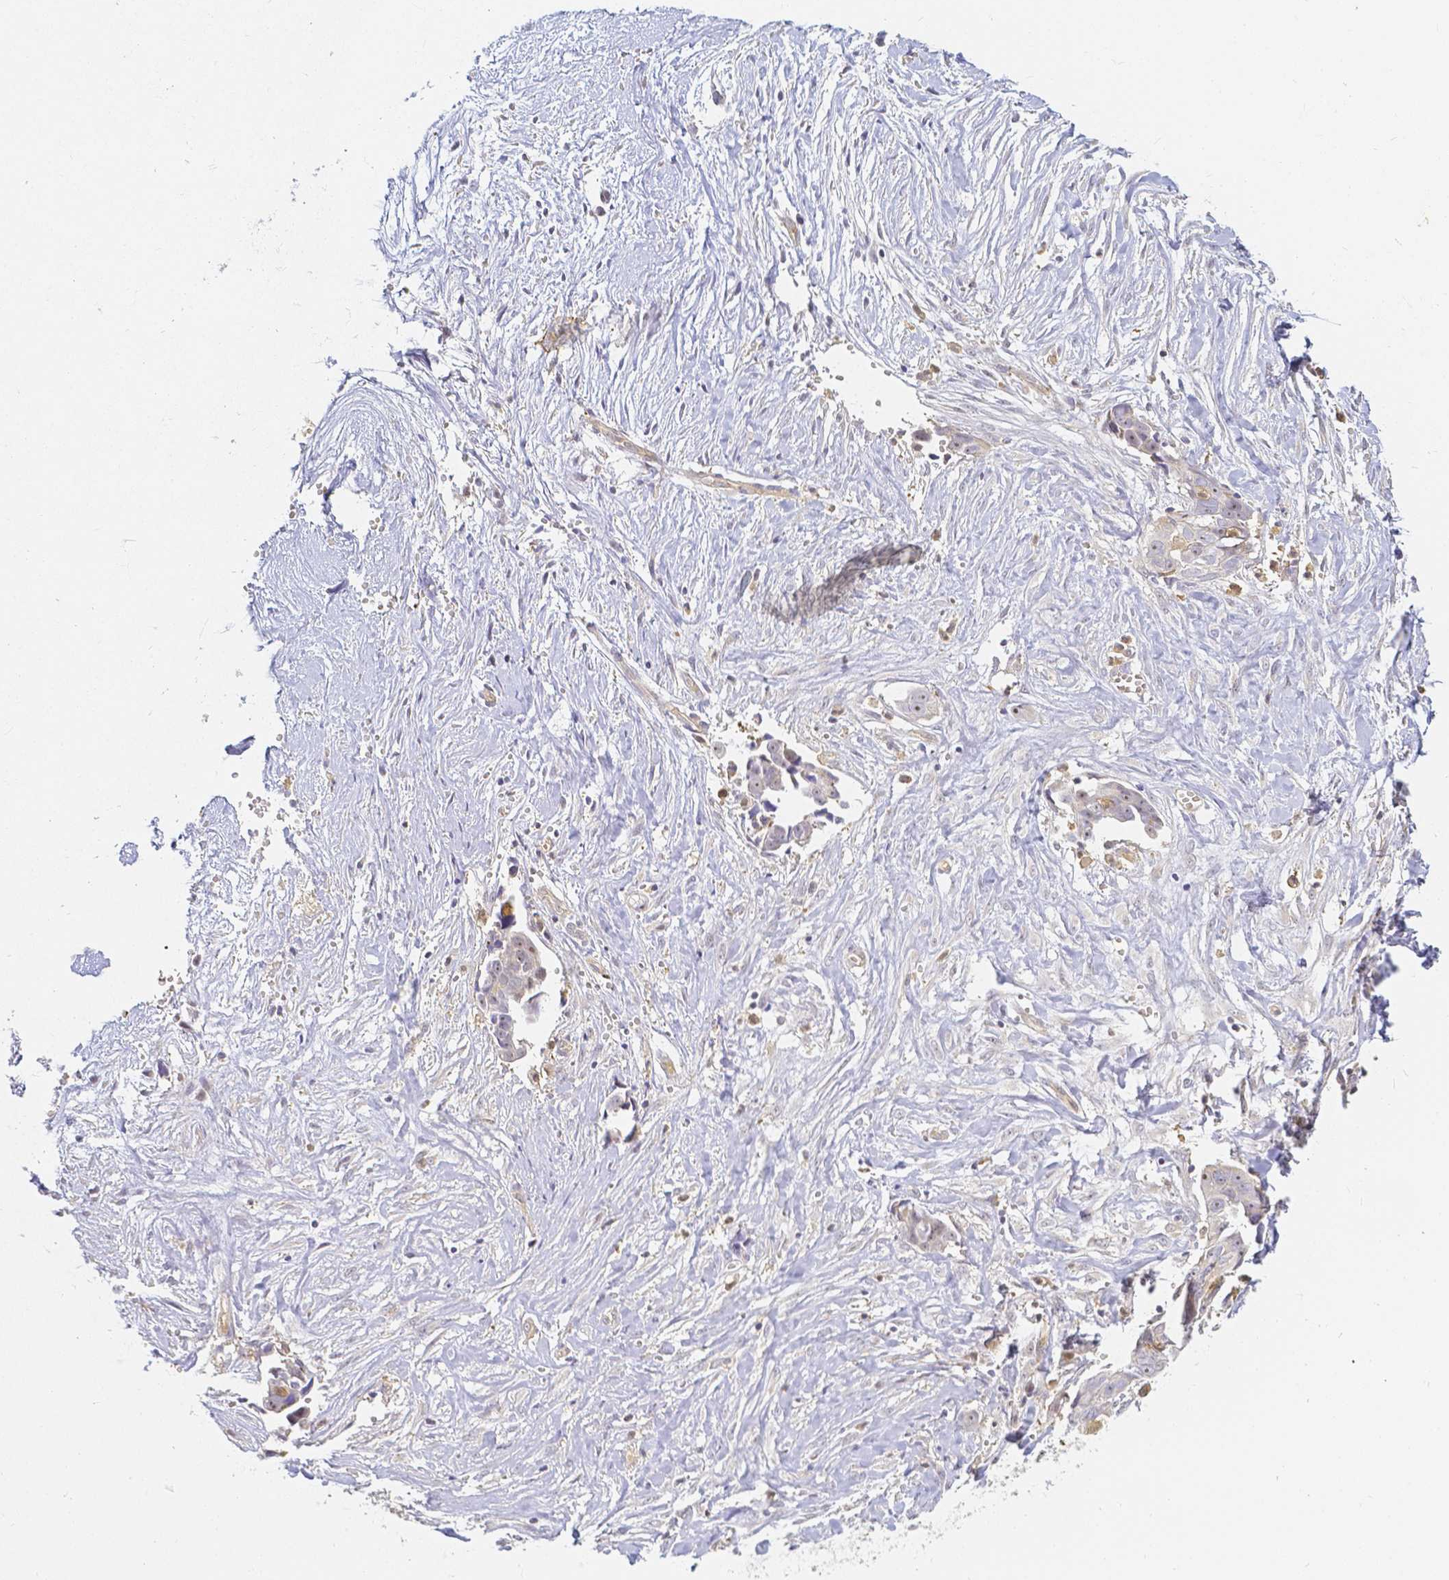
{"staining": {"intensity": "negative", "quantity": "none", "location": "none"}, "tissue": "ovarian cancer", "cell_type": "Tumor cells", "image_type": "cancer", "snomed": [{"axis": "morphology", "description": "Cystadenocarcinoma, serous, NOS"}, {"axis": "topography", "description": "Ovary"}], "caption": "Micrograph shows no significant protein staining in tumor cells of ovarian serous cystadenocarcinoma.", "gene": "KCNH1", "patient": {"sex": "female", "age": 59}}